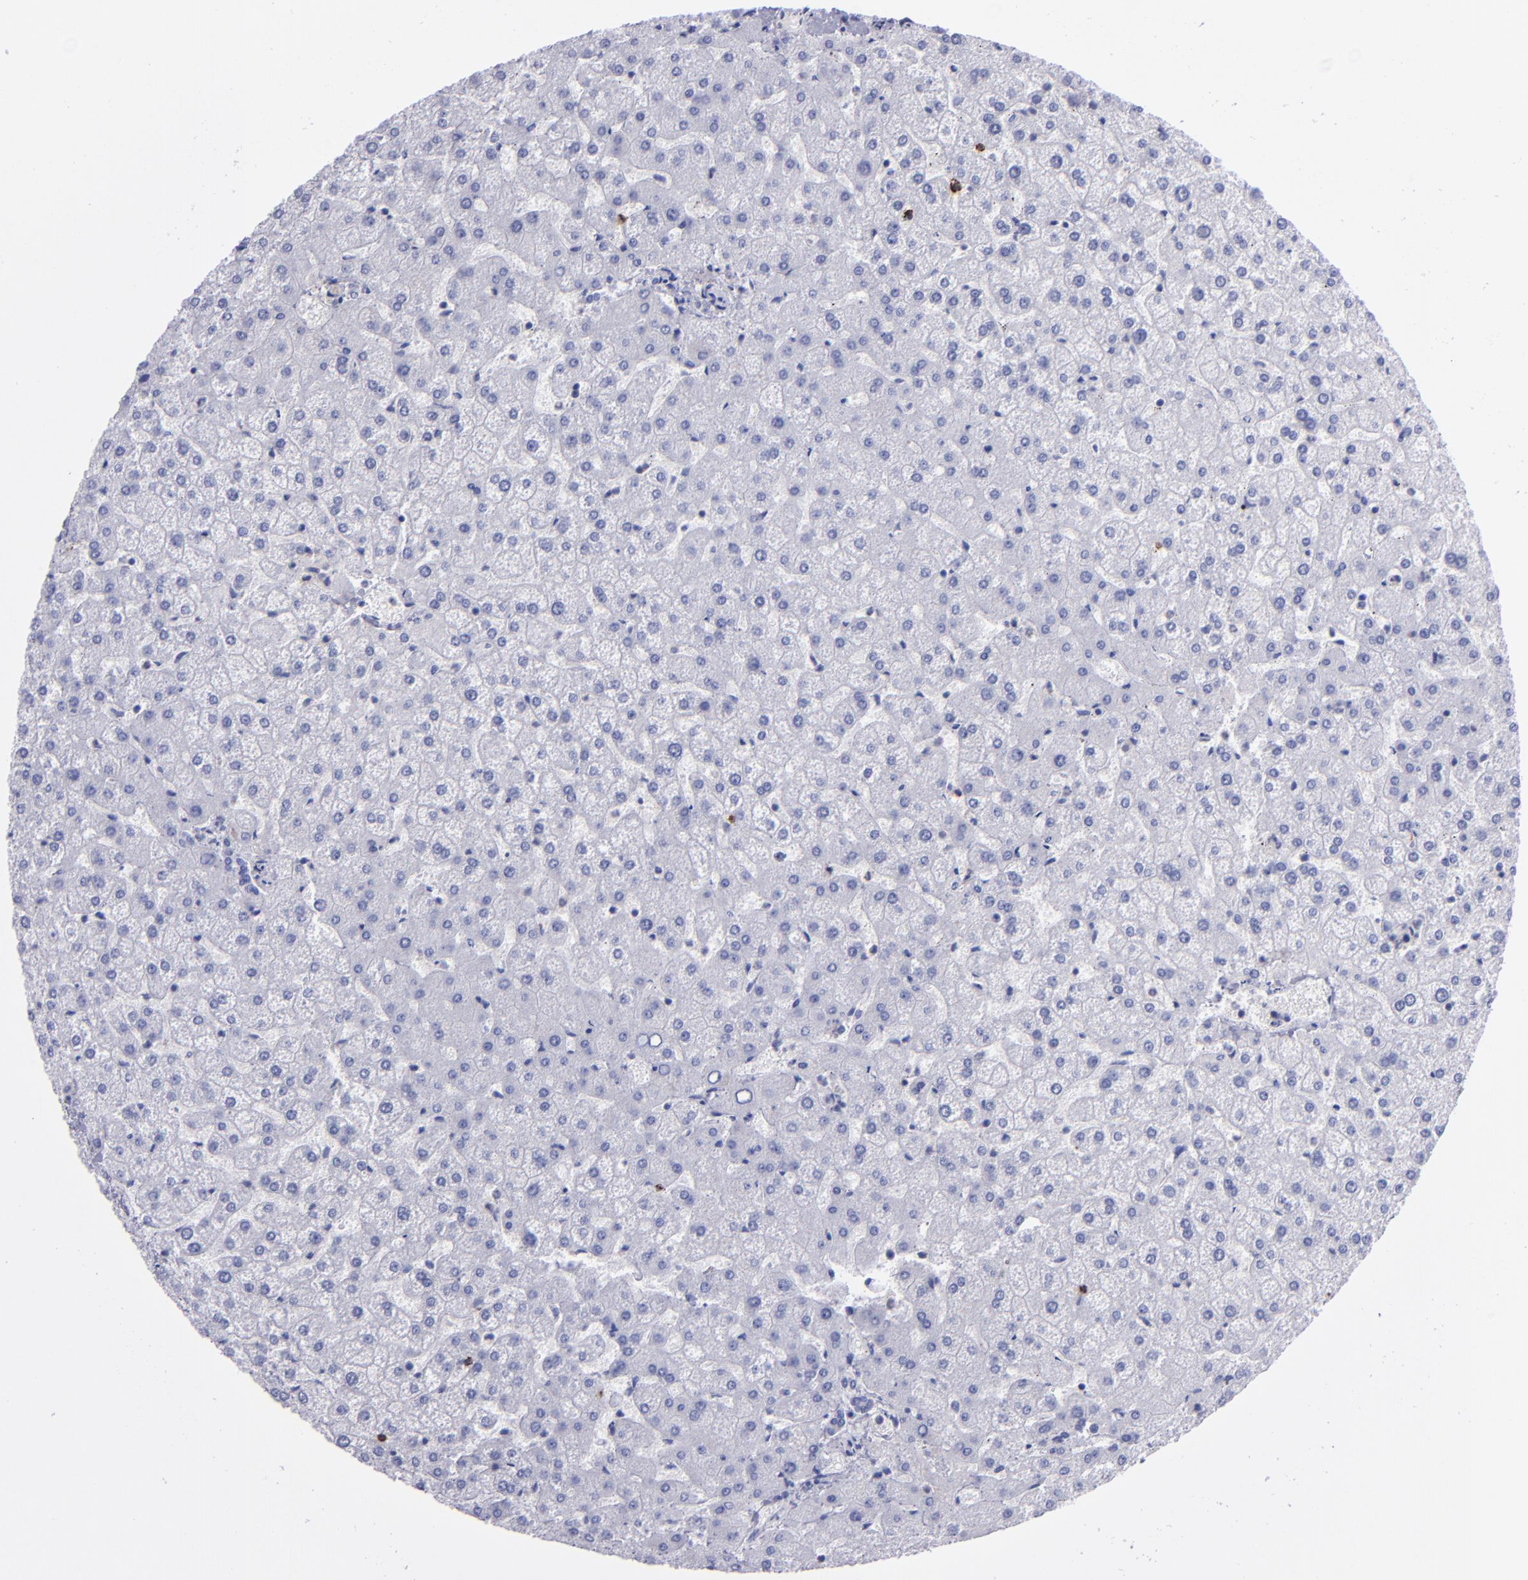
{"staining": {"intensity": "negative", "quantity": "none", "location": "none"}, "tissue": "liver", "cell_type": "Cholangiocytes", "image_type": "normal", "snomed": [{"axis": "morphology", "description": "Normal tissue, NOS"}, {"axis": "topography", "description": "Liver"}], "caption": "High magnification brightfield microscopy of benign liver stained with DAB (brown) and counterstained with hematoxylin (blue): cholangiocytes show no significant expression.", "gene": "CD37", "patient": {"sex": "female", "age": 32}}